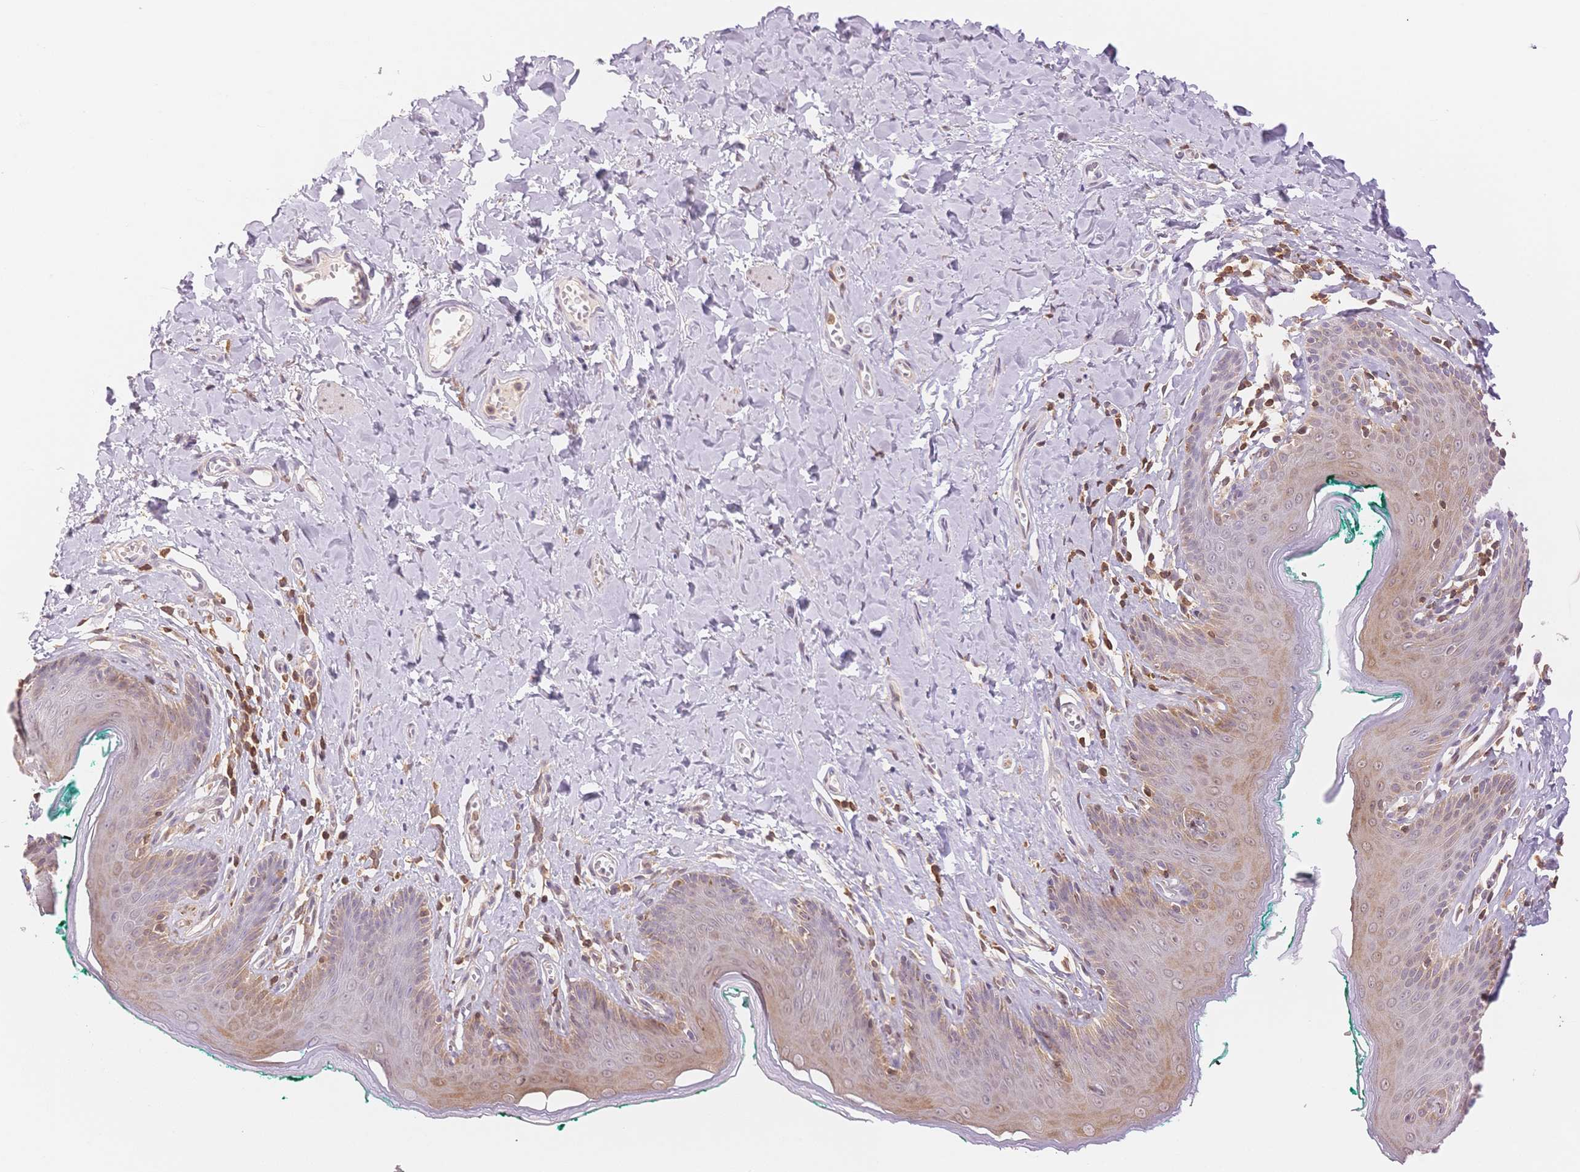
{"staining": {"intensity": "weak", "quantity": "25%-75%", "location": "cytoplasmic/membranous"}, "tissue": "skin", "cell_type": "Epidermal cells", "image_type": "normal", "snomed": [{"axis": "morphology", "description": "Normal tissue, NOS"}, {"axis": "topography", "description": "Vulva"}, {"axis": "topography", "description": "Peripheral nerve tissue"}], "caption": "Immunohistochemistry (IHC) staining of unremarkable skin, which demonstrates low levels of weak cytoplasmic/membranous staining in approximately 25%-75% of epidermal cells indicating weak cytoplasmic/membranous protein expression. The staining was performed using DAB (brown) for protein detection and nuclei were counterstained in hematoxylin (blue).", "gene": "STK39", "patient": {"sex": "female", "age": 66}}